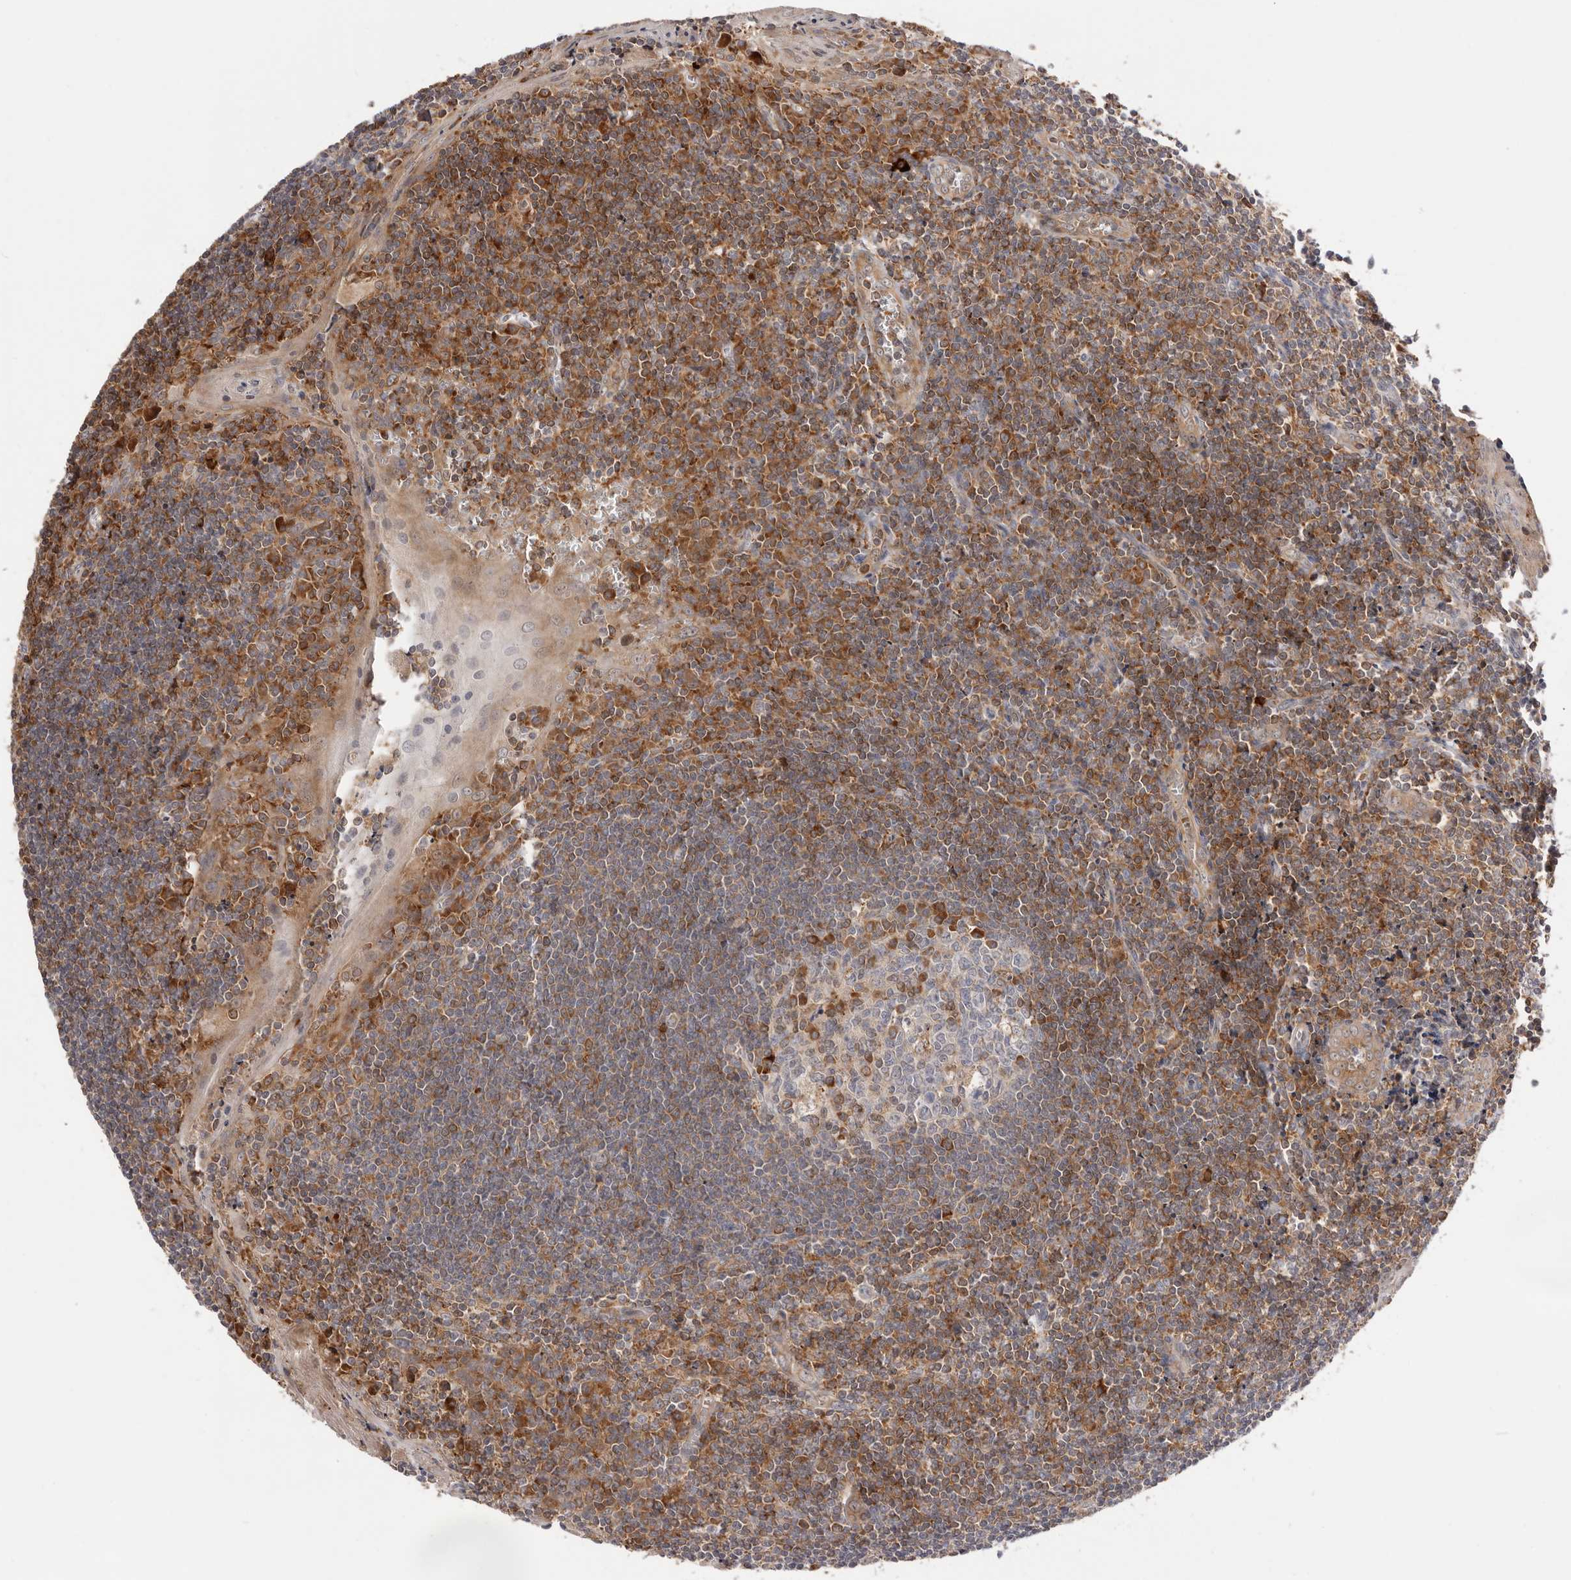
{"staining": {"intensity": "moderate", "quantity": "<25%", "location": "cytoplasmic/membranous"}, "tissue": "tonsil", "cell_type": "Germinal center cells", "image_type": "normal", "snomed": [{"axis": "morphology", "description": "Normal tissue, NOS"}, {"axis": "topography", "description": "Tonsil"}], "caption": "Germinal center cells demonstrate moderate cytoplasmic/membranous staining in approximately <25% of cells in unremarkable tonsil.", "gene": "RNF213", "patient": {"sex": "male", "age": 27}}